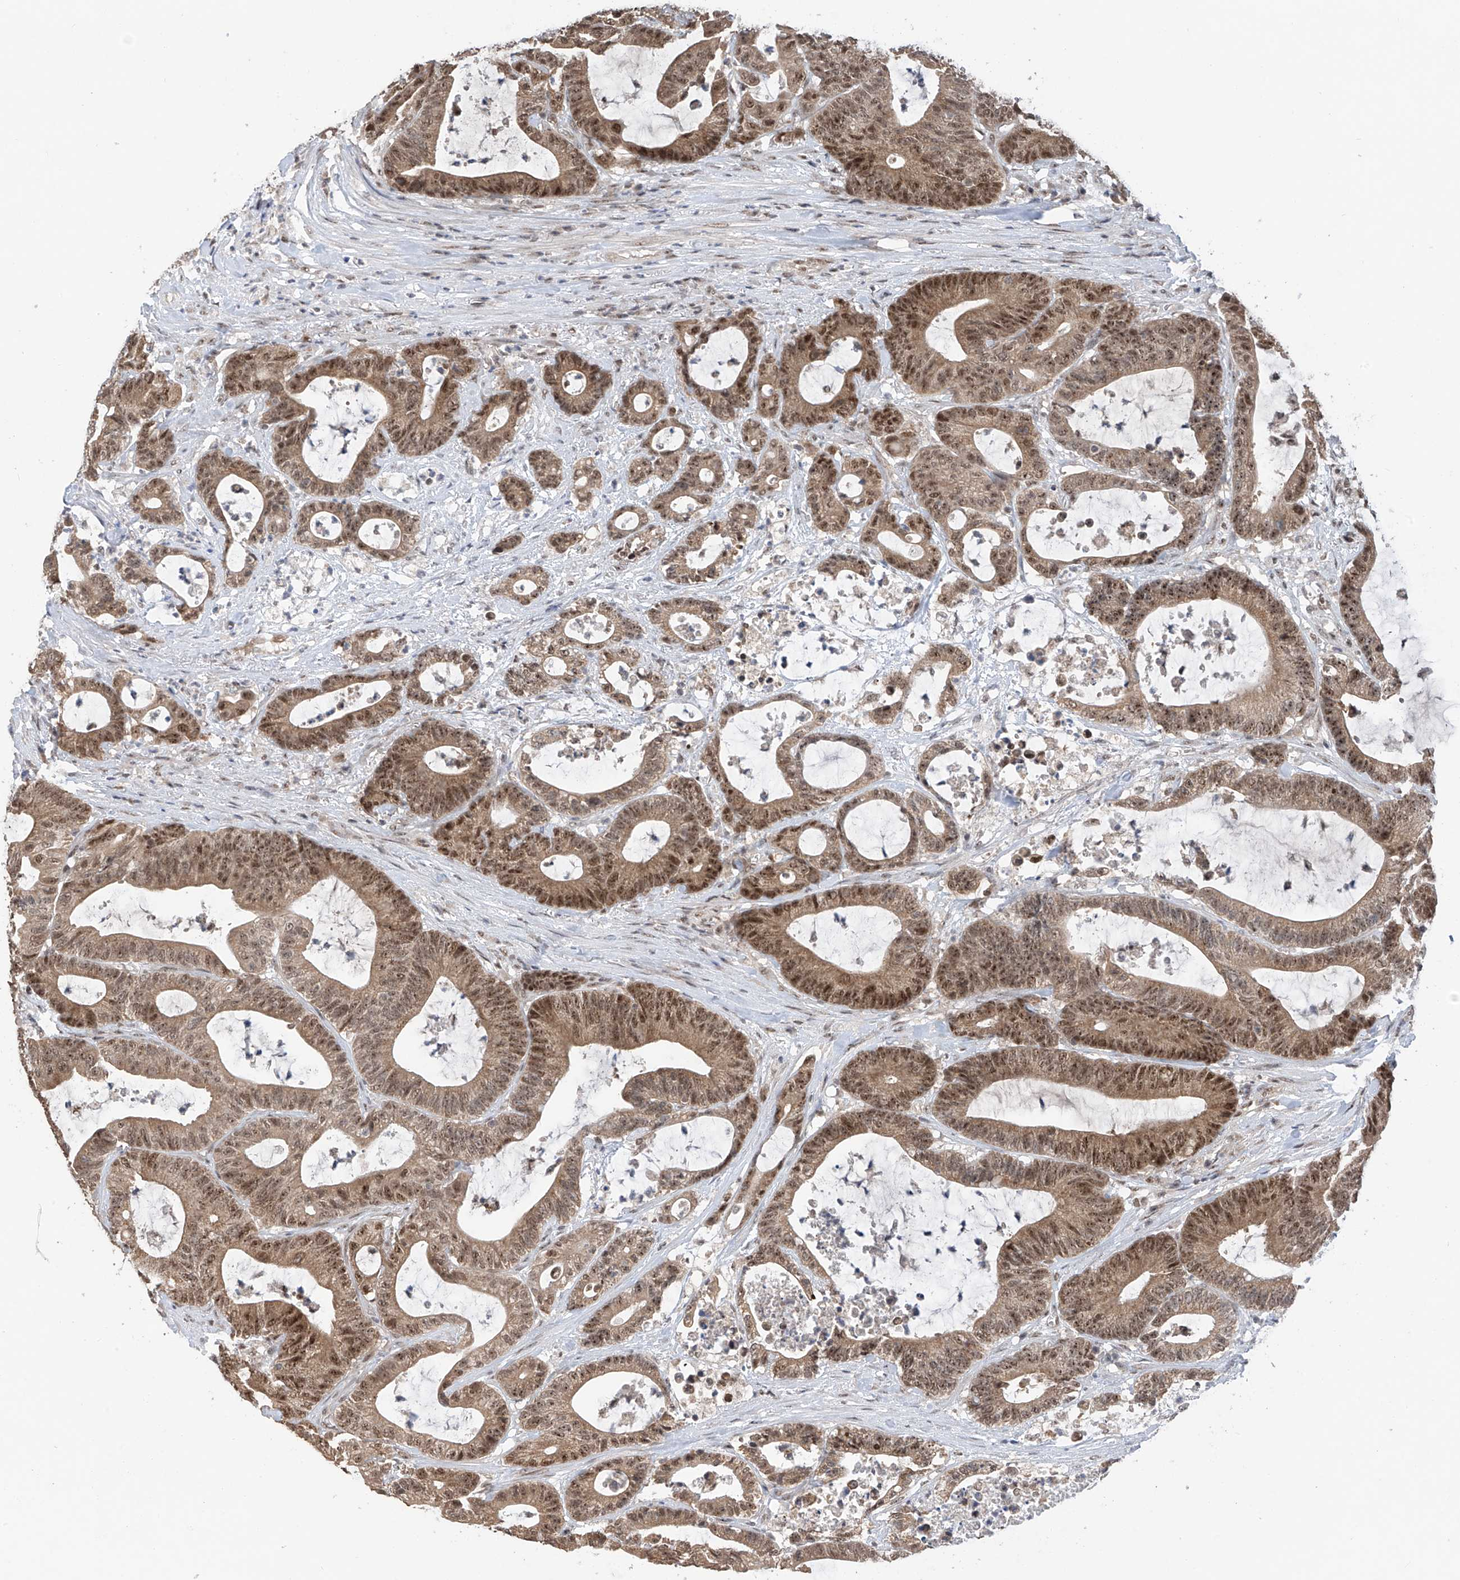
{"staining": {"intensity": "moderate", "quantity": ">75%", "location": "cytoplasmic/membranous,nuclear"}, "tissue": "colorectal cancer", "cell_type": "Tumor cells", "image_type": "cancer", "snomed": [{"axis": "morphology", "description": "Adenocarcinoma, NOS"}, {"axis": "topography", "description": "Colon"}], "caption": "High-magnification brightfield microscopy of colorectal cancer stained with DAB (brown) and counterstained with hematoxylin (blue). tumor cells exhibit moderate cytoplasmic/membranous and nuclear positivity is seen in about>75% of cells.", "gene": "RPAIN", "patient": {"sex": "female", "age": 84}}